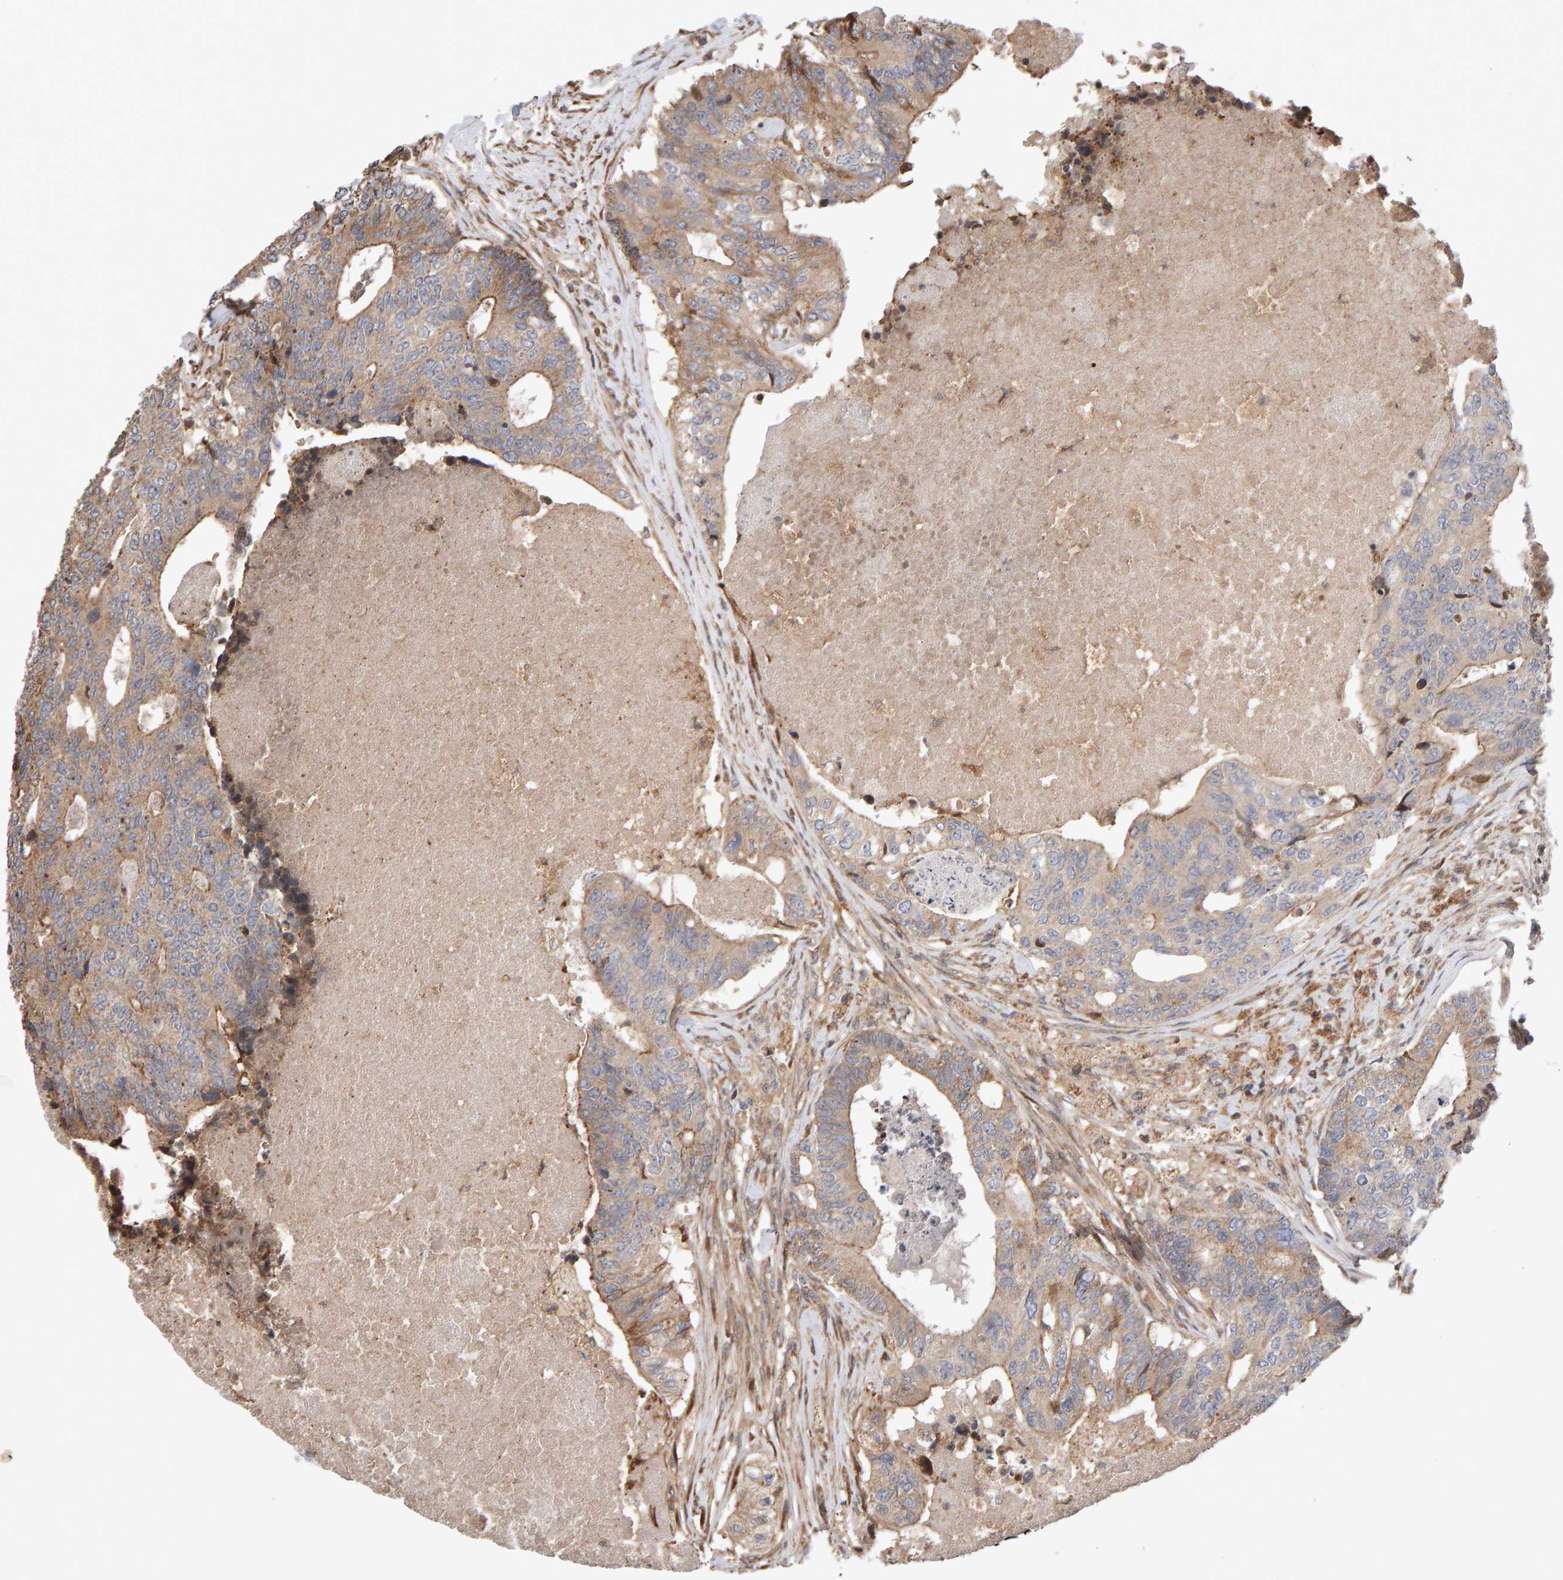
{"staining": {"intensity": "moderate", "quantity": ">75%", "location": "cytoplasmic/membranous"}, "tissue": "colorectal cancer", "cell_type": "Tumor cells", "image_type": "cancer", "snomed": [{"axis": "morphology", "description": "Adenocarcinoma, NOS"}, {"axis": "topography", "description": "Colon"}], "caption": "Moderate cytoplasmic/membranous protein expression is identified in approximately >75% of tumor cells in adenocarcinoma (colorectal). Nuclei are stained in blue.", "gene": "LZTS1", "patient": {"sex": "female", "age": 67}}